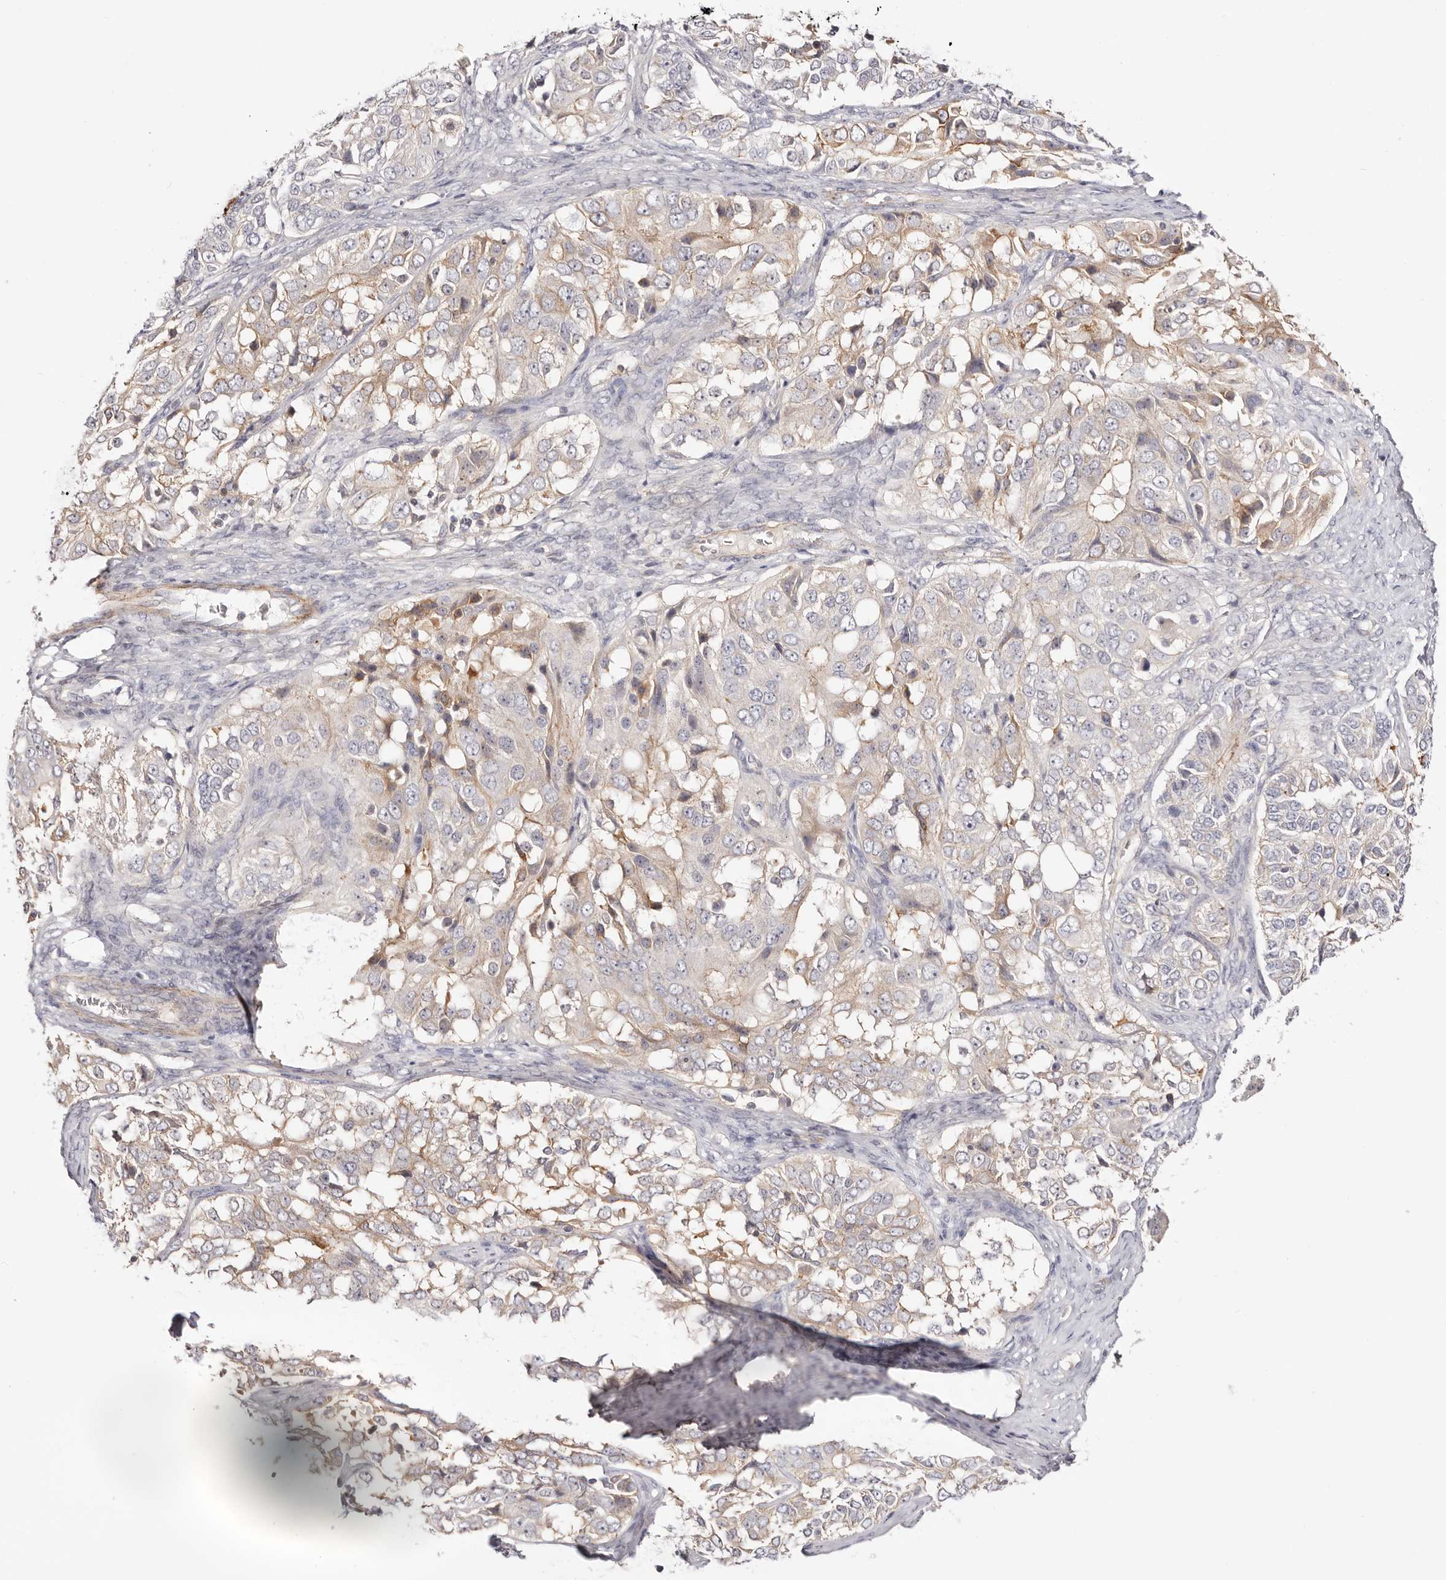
{"staining": {"intensity": "weak", "quantity": "25%-75%", "location": "cytoplasmic/membranous"}, "tissue": "ovarian cancer", "cell_type": "Tumor cells", "image_type": "cancer", "snomed": [{"axis": "morphology", "description": "Carcinoma, endometroid"}, {"axis": "topography", "description": "Ovary"}], "caption": "Immunohistochemistry (IHC) of ovarian endometroid carcinoma reveals low levels of weak cytoplasmic/membranous staining in approximately 25%-75% of tumor cells.", "gene": "SLC35B2", "patient": {"sex": "female", "age": 51}}